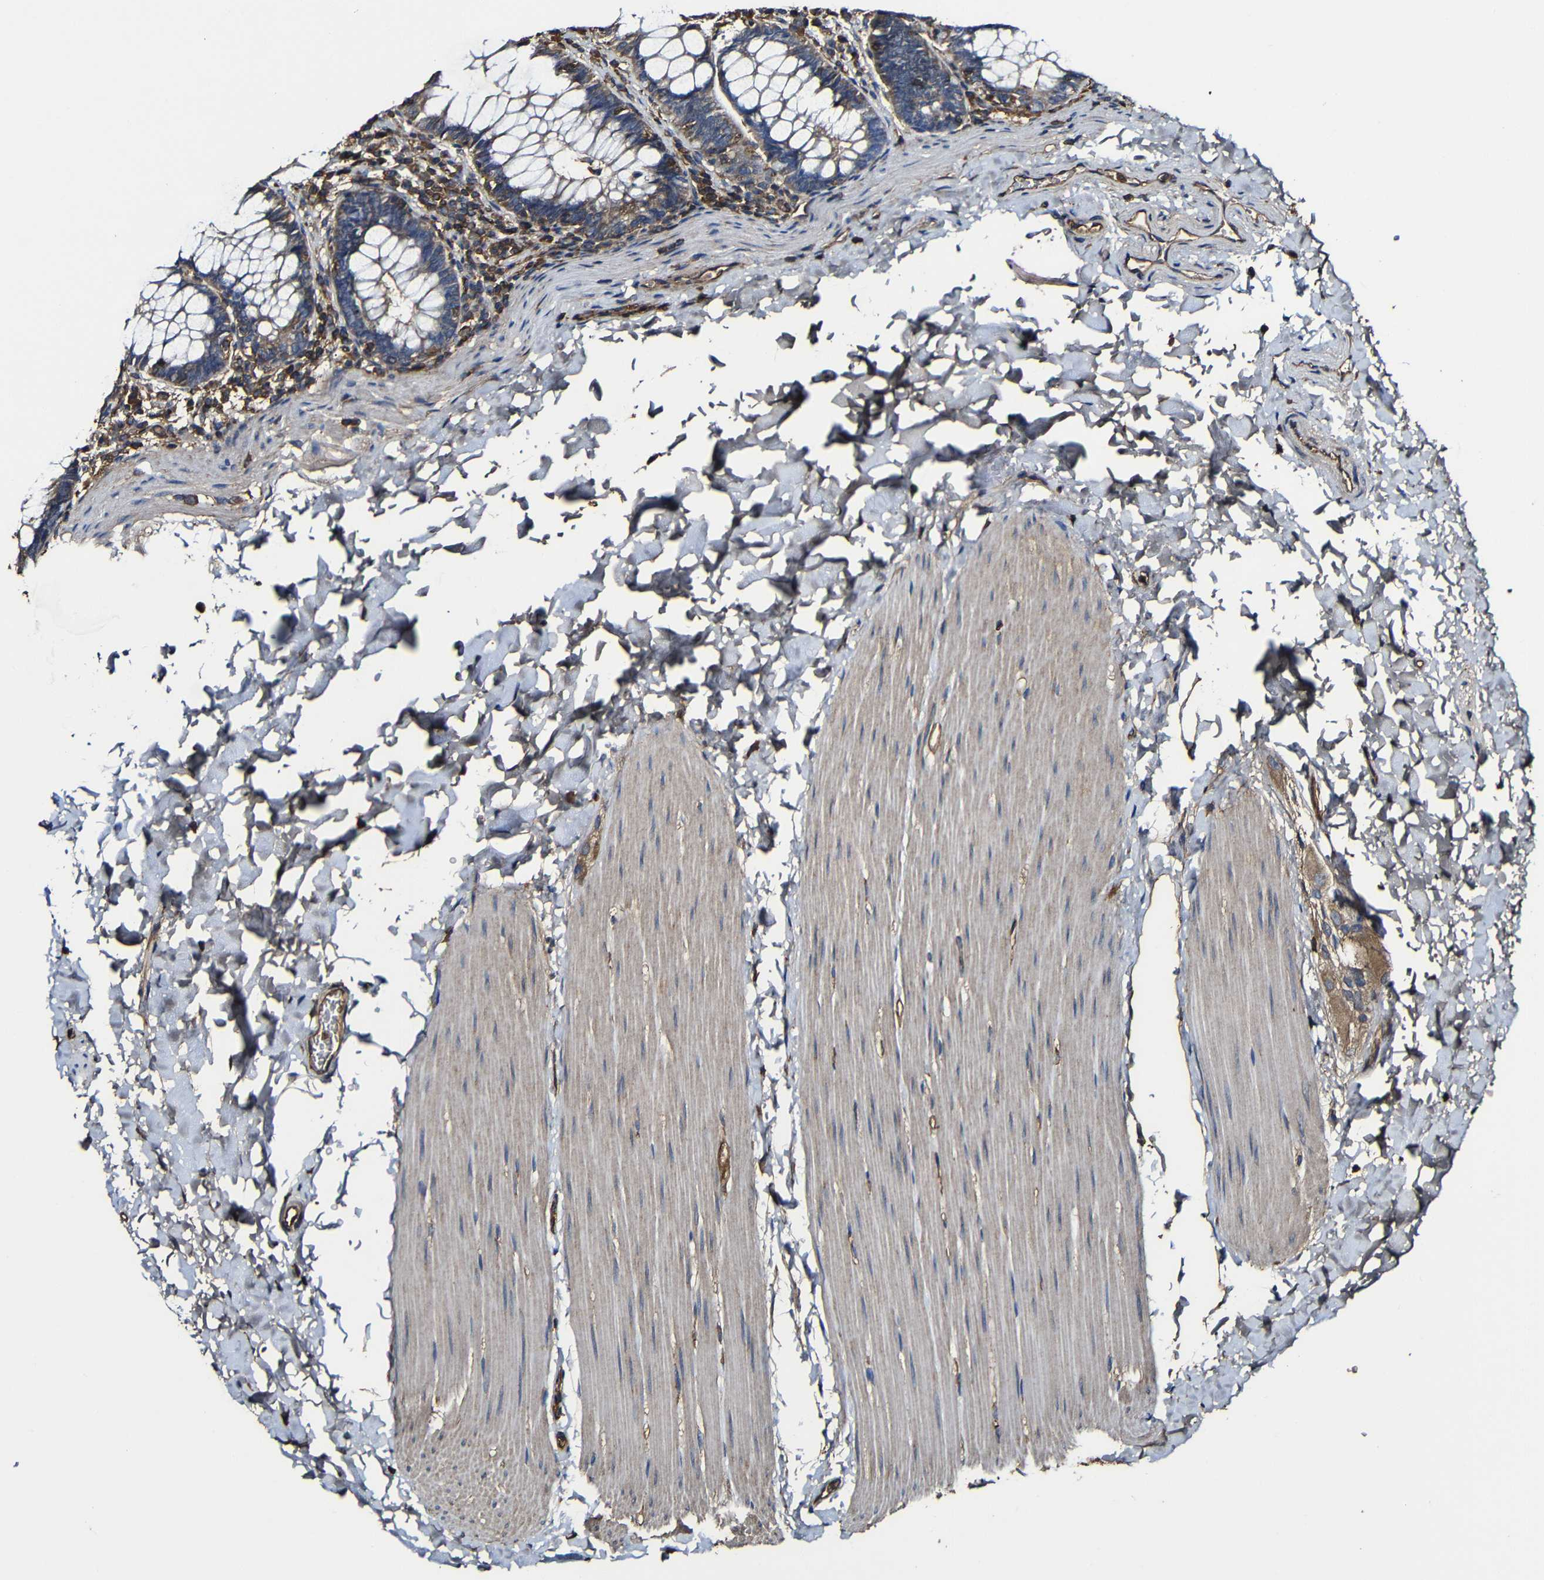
{"staining": {"intensity": "strong", "quantity": "25%-75%", "location": "cytoplasmic/membranous"}, "tissue": "rectum", "cell_type": "Glandular cells", "image_type": "normal", "snomed": [{"axis": "morphology", "description": "Normal tissue, NOS"}, {"axis": "topography", "description": "Rectum"}], "caption": "IHC photomicrograph of benign rectum stained for a protein (brown), which demonstrates high levels of strong cytoplasmic/membranous staining in approximately 25%-75% of glandular cells.", "gene": "MSN", "patient": {"sex": "female", "age": 24}}